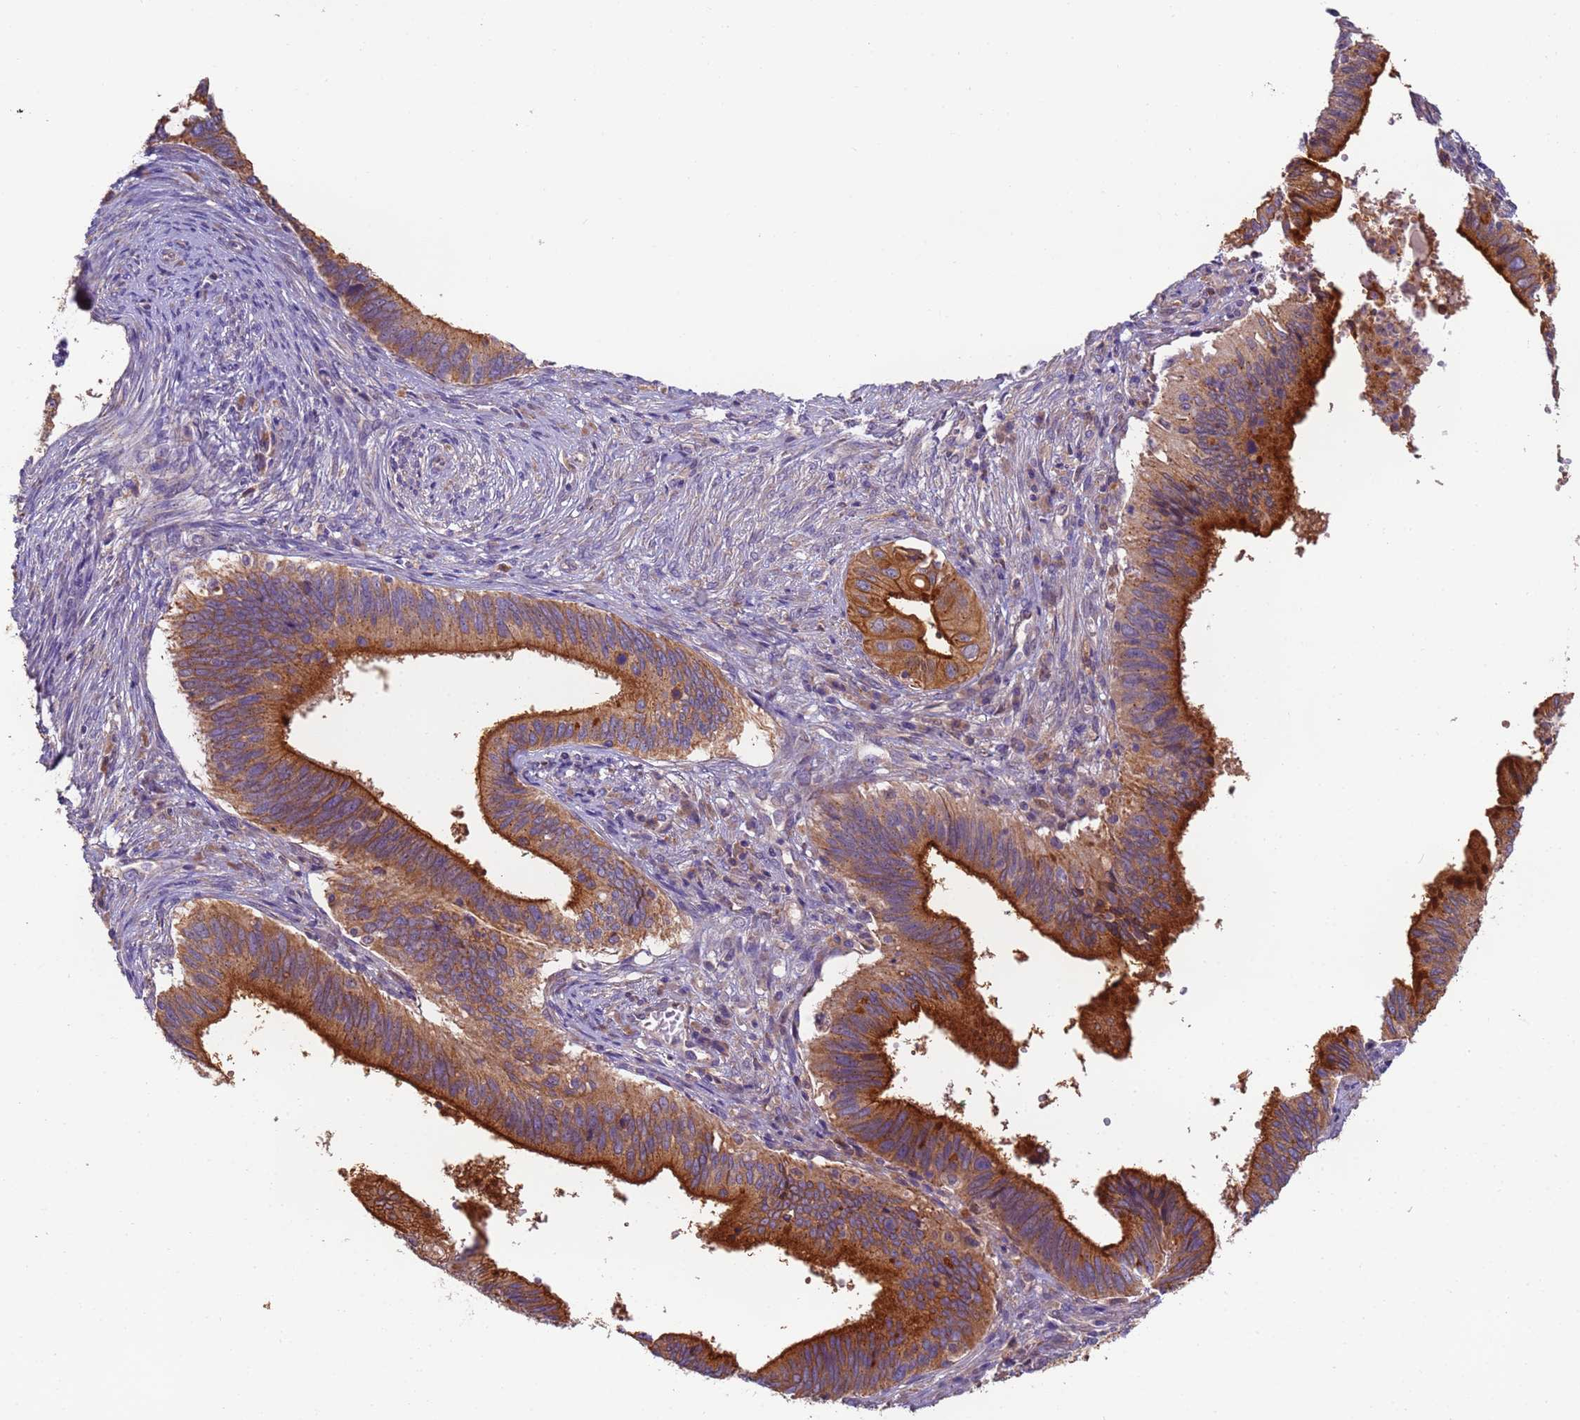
{"staining": {"intensity": "strong", "quantity": ">75%", "location": "cytoplasmic/membranous"}, "tissue": "cervical cancer", "cell_type": "Tumor cells", "image_type": "cancer", "snomed": [{"axis": "morphology", "description": "Adenocarcinoma, NOS"}, {"axis": "topography", "description": "Cervix"}], "caption": "Immunohistochemistry (IHC) image of neoplastic tissue: cervical cancer stained using IHC reveals high levels of strong protein expression localized specifically in the cytoplasmic/membranous of tumor cells, appearing as a cytoplasmic/membranous brown color.", "gene": "TIGAR", "patient": {"sex": "female", "age": 42}}